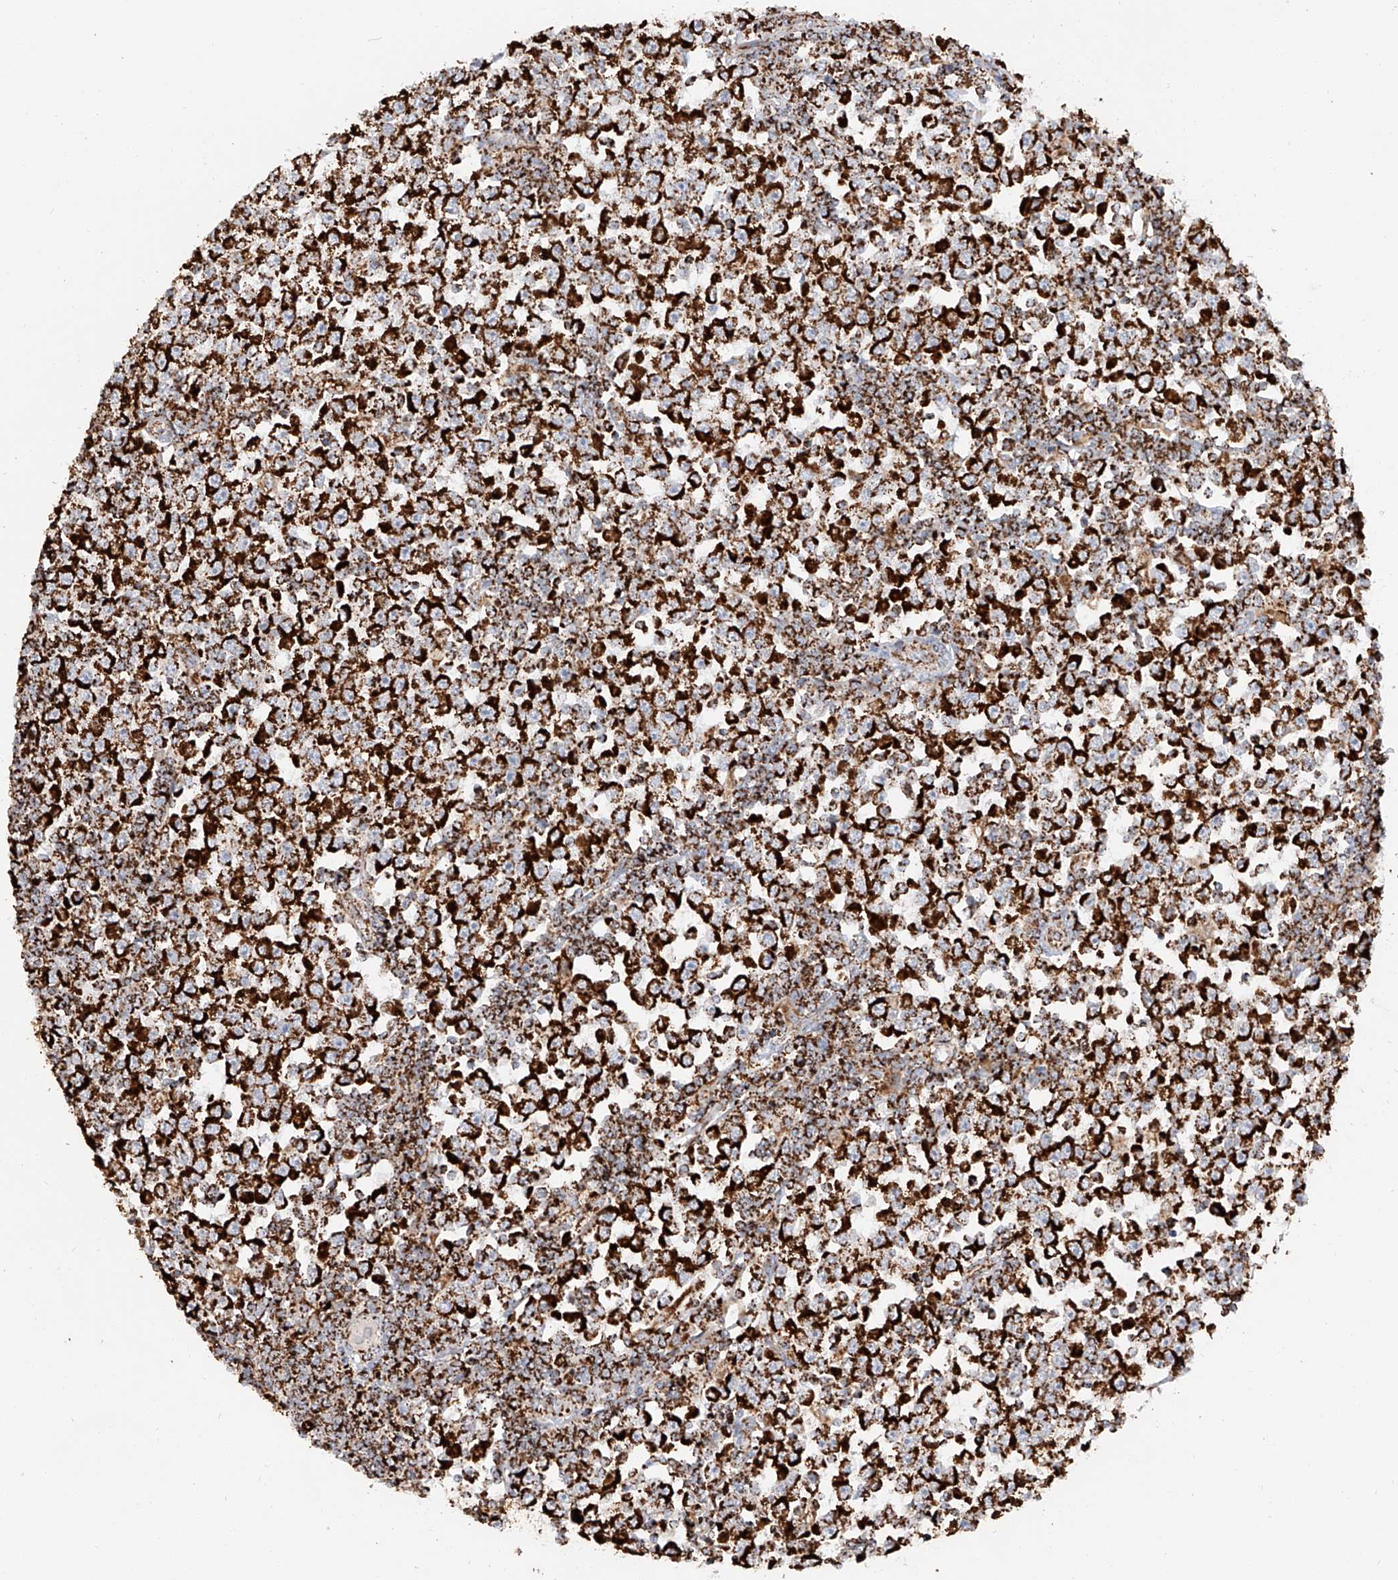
{"staining": {"intensity": "strong", "quantity": ">75%", "location": "cytoplasmic/membranous"}, "tissue": "testis cancer", "cell_type": "Tumor cells", "image_type": "cancer", "snomed": [{"axis": "morphology", "description": "Seminoma, NOS"}, {"axis": "topography", "description": "Testis"}], "caption": "Immunohistochemical staining of human testis cancer (seminoma) exhibits strong cytoplasmic/membranous protein staining in about >75% of tumor cells. The protein is shown in brown color, while the nuclei are stained blue.", "gene": "TTC27", "patient": {"sex": "male", "age": 65}}